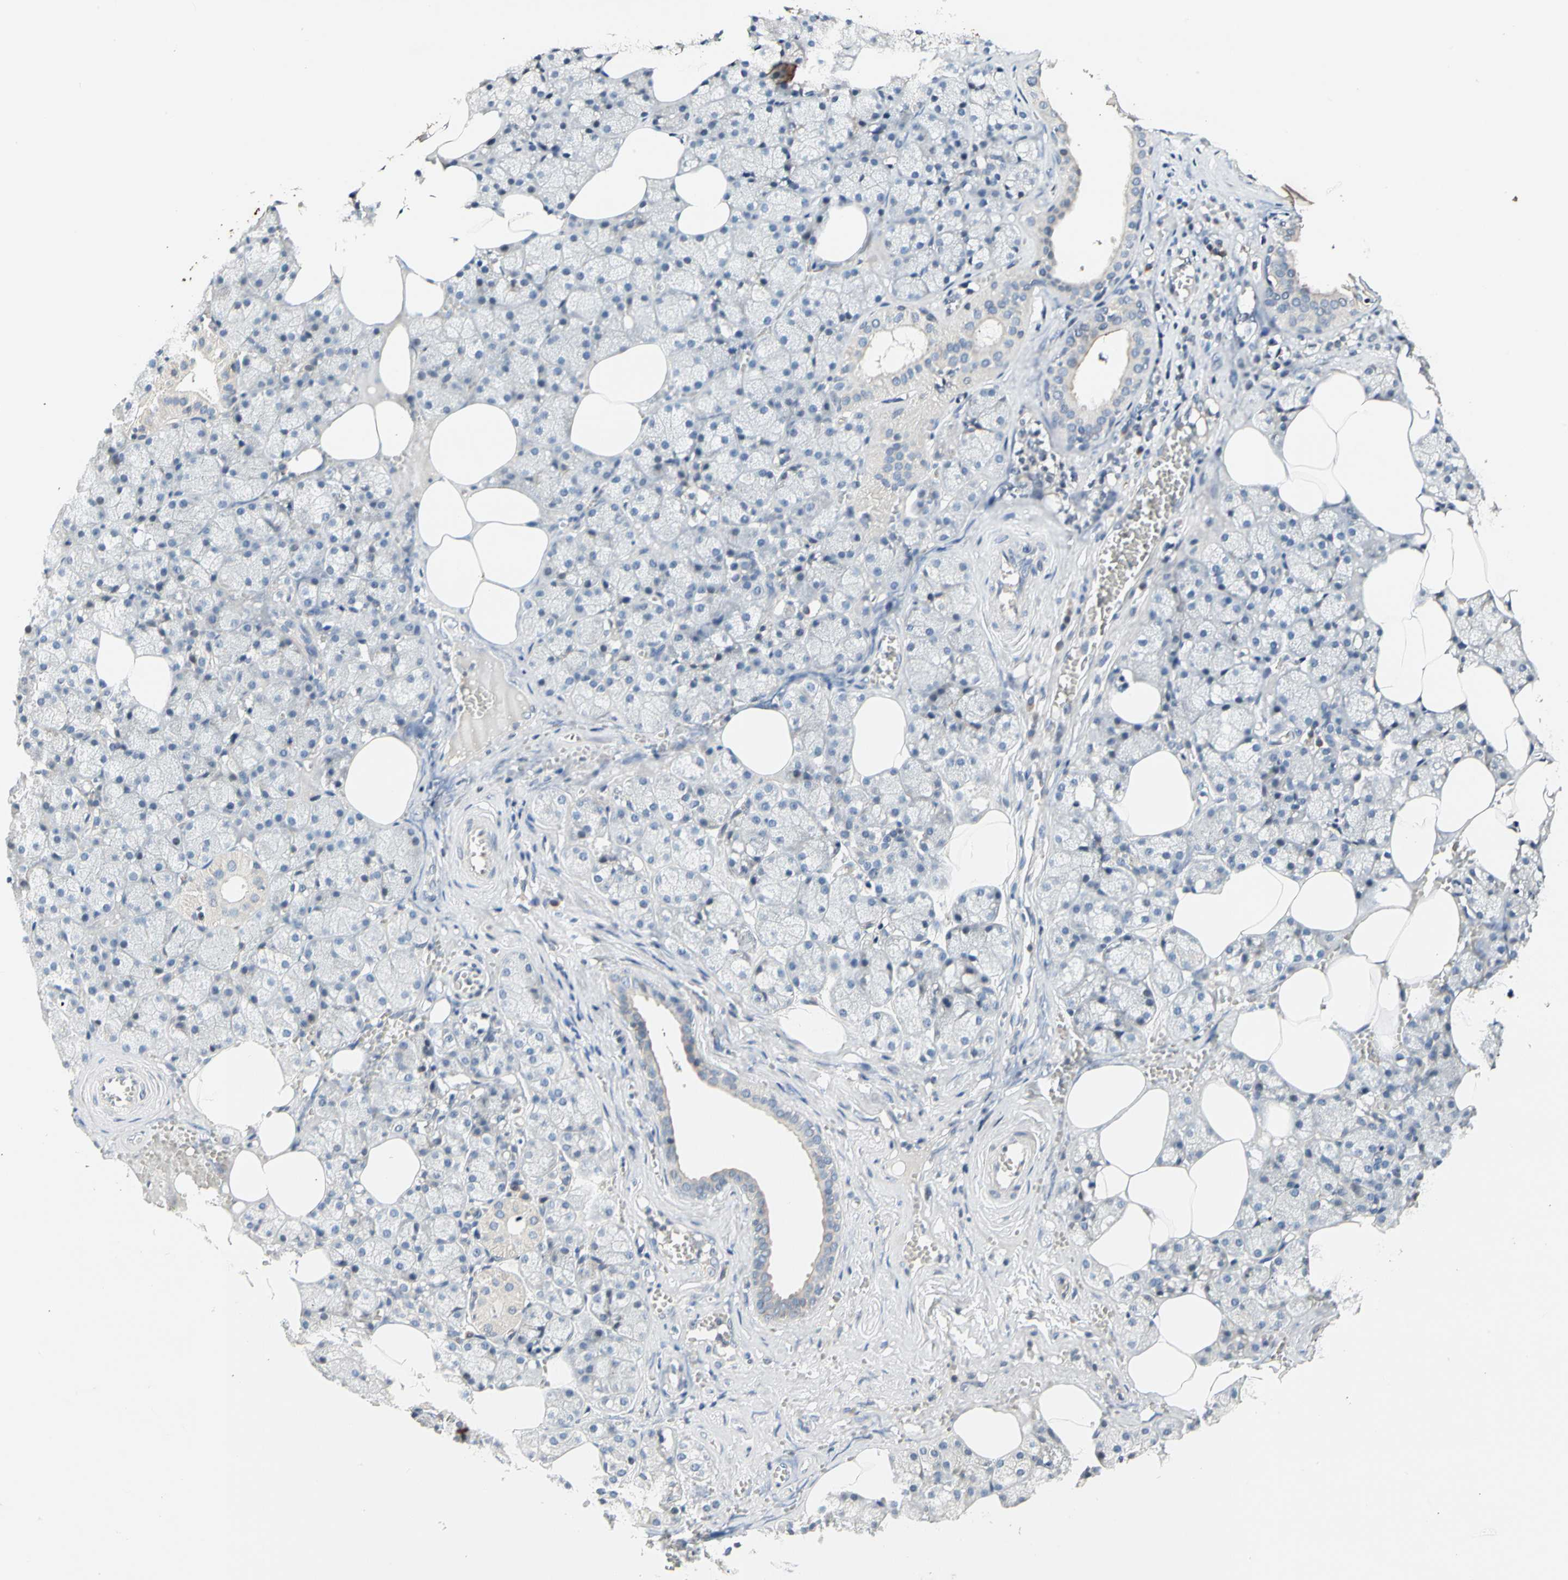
{"staining": {"intensity": "negative", "quantity": "none", "location": "none"}, "tissue": "salivary gland", "cell_type": "Glandular cells", "image_type": "normal", "snomed": [{"axis": "morphology", "description": "Normal tissue, NOS"}, {"axis": "topography", "description": "Salivary gland"}], "caption": "This photomicrograph is of normal salivary gland stained with immunohistochemistry to label a protein in brown with the nuclei are counter-stained blue. There is no positivity in glandular cells.", "gene": "SOX30", "patient": {"sex": "male", "age": 62}}